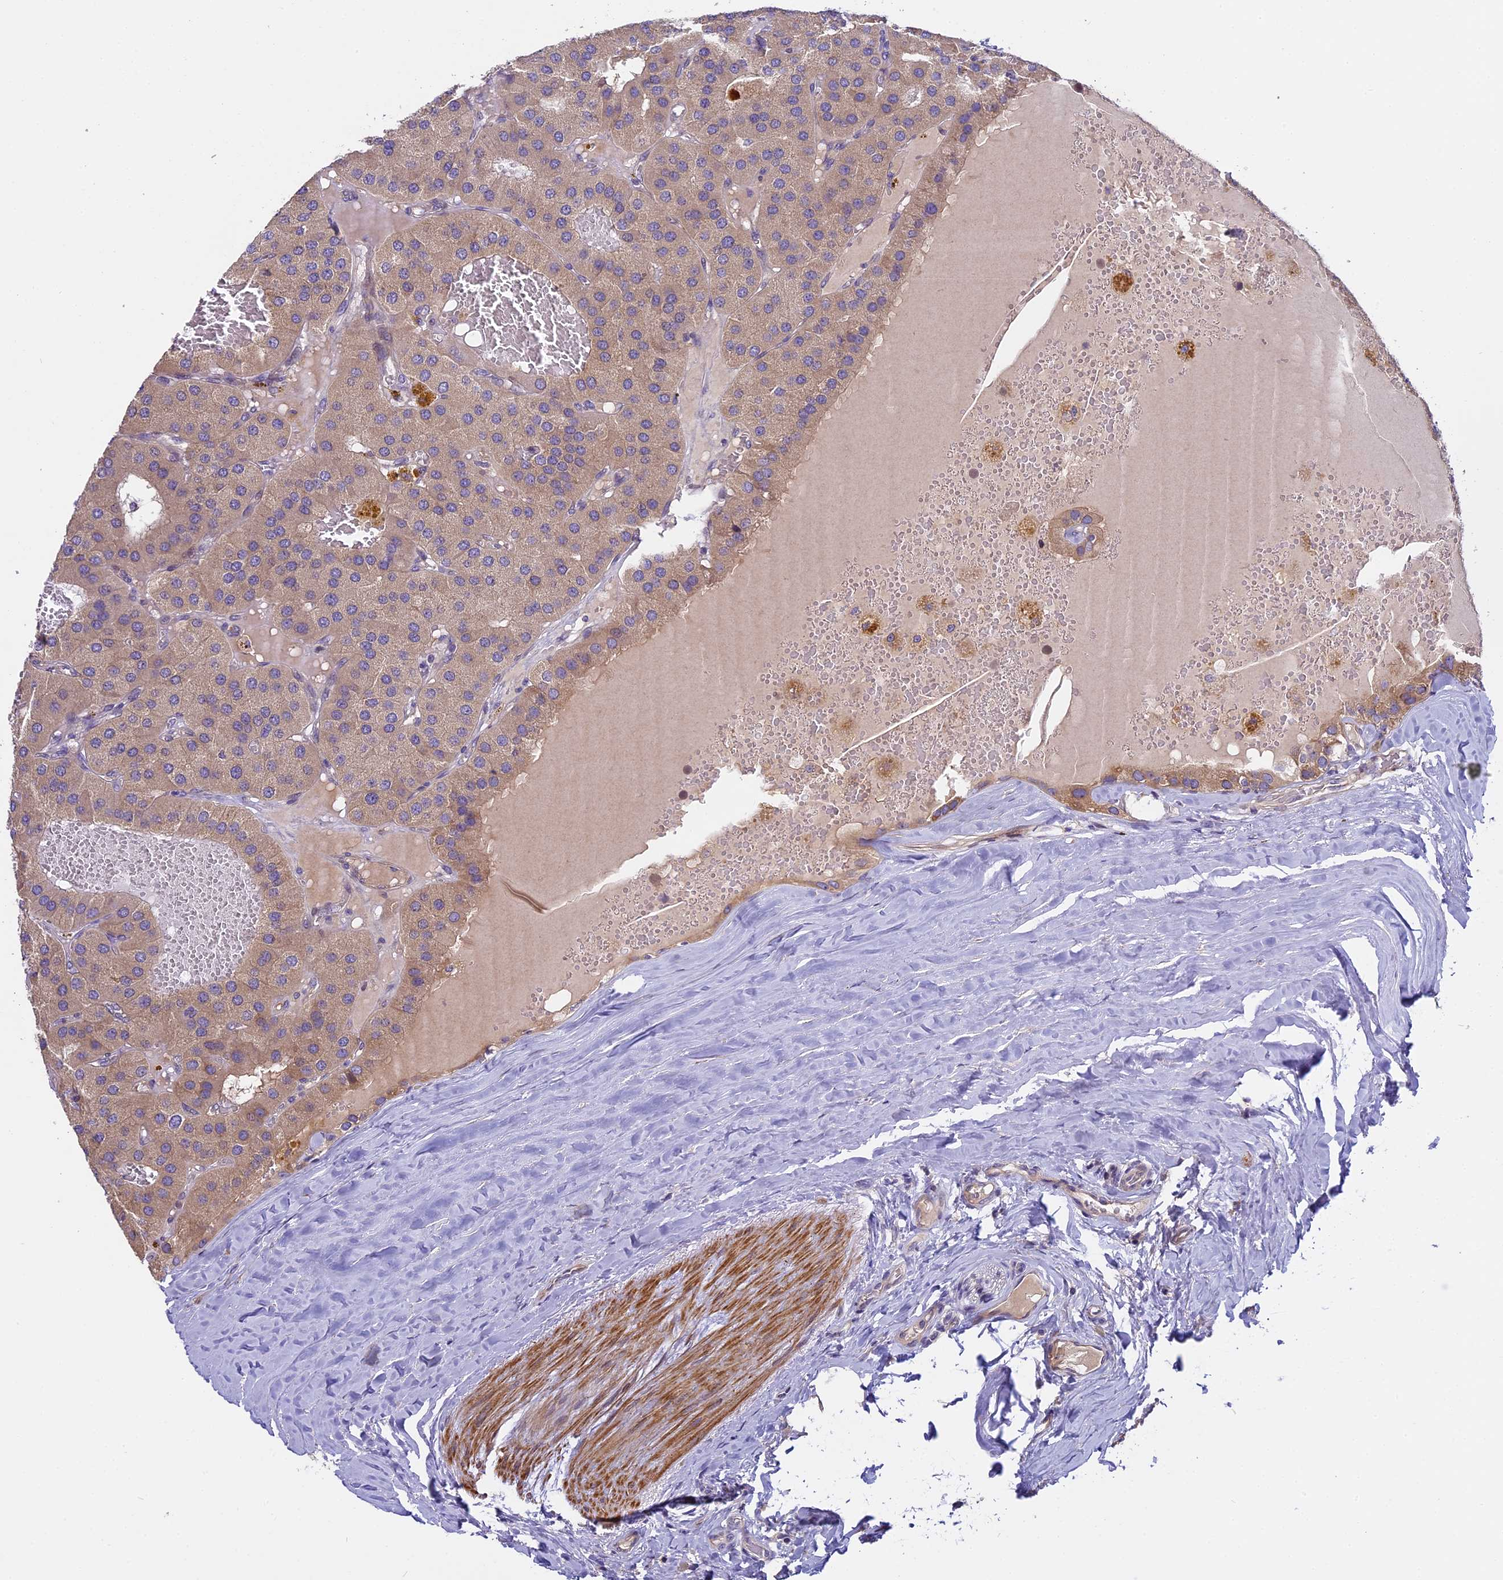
{"staining": {"intensity": "moderate", "quantity": ">75%", "location": "cytoplasmic/membranous"}, "tissue": "parathyroid gland", "cell_type": "Glandular cells", "image_type": "normal", "snomed": [{"axis": "morphology", "description": "Normal tissue, NOS"}, {"axis": "morphology", "description": "Adenoma, NOS"}, {"axis": "topography", "description": "Parathyroid gland"}], "caption": "Parathyroid gland stained with immunohistochemistry (IHC) exhibits moderate cytoplasmic/membranous staining in approximately >75% of glandular cells.", "gene": "FAM98C", "patient": {"sex": "female", "age": 86}}